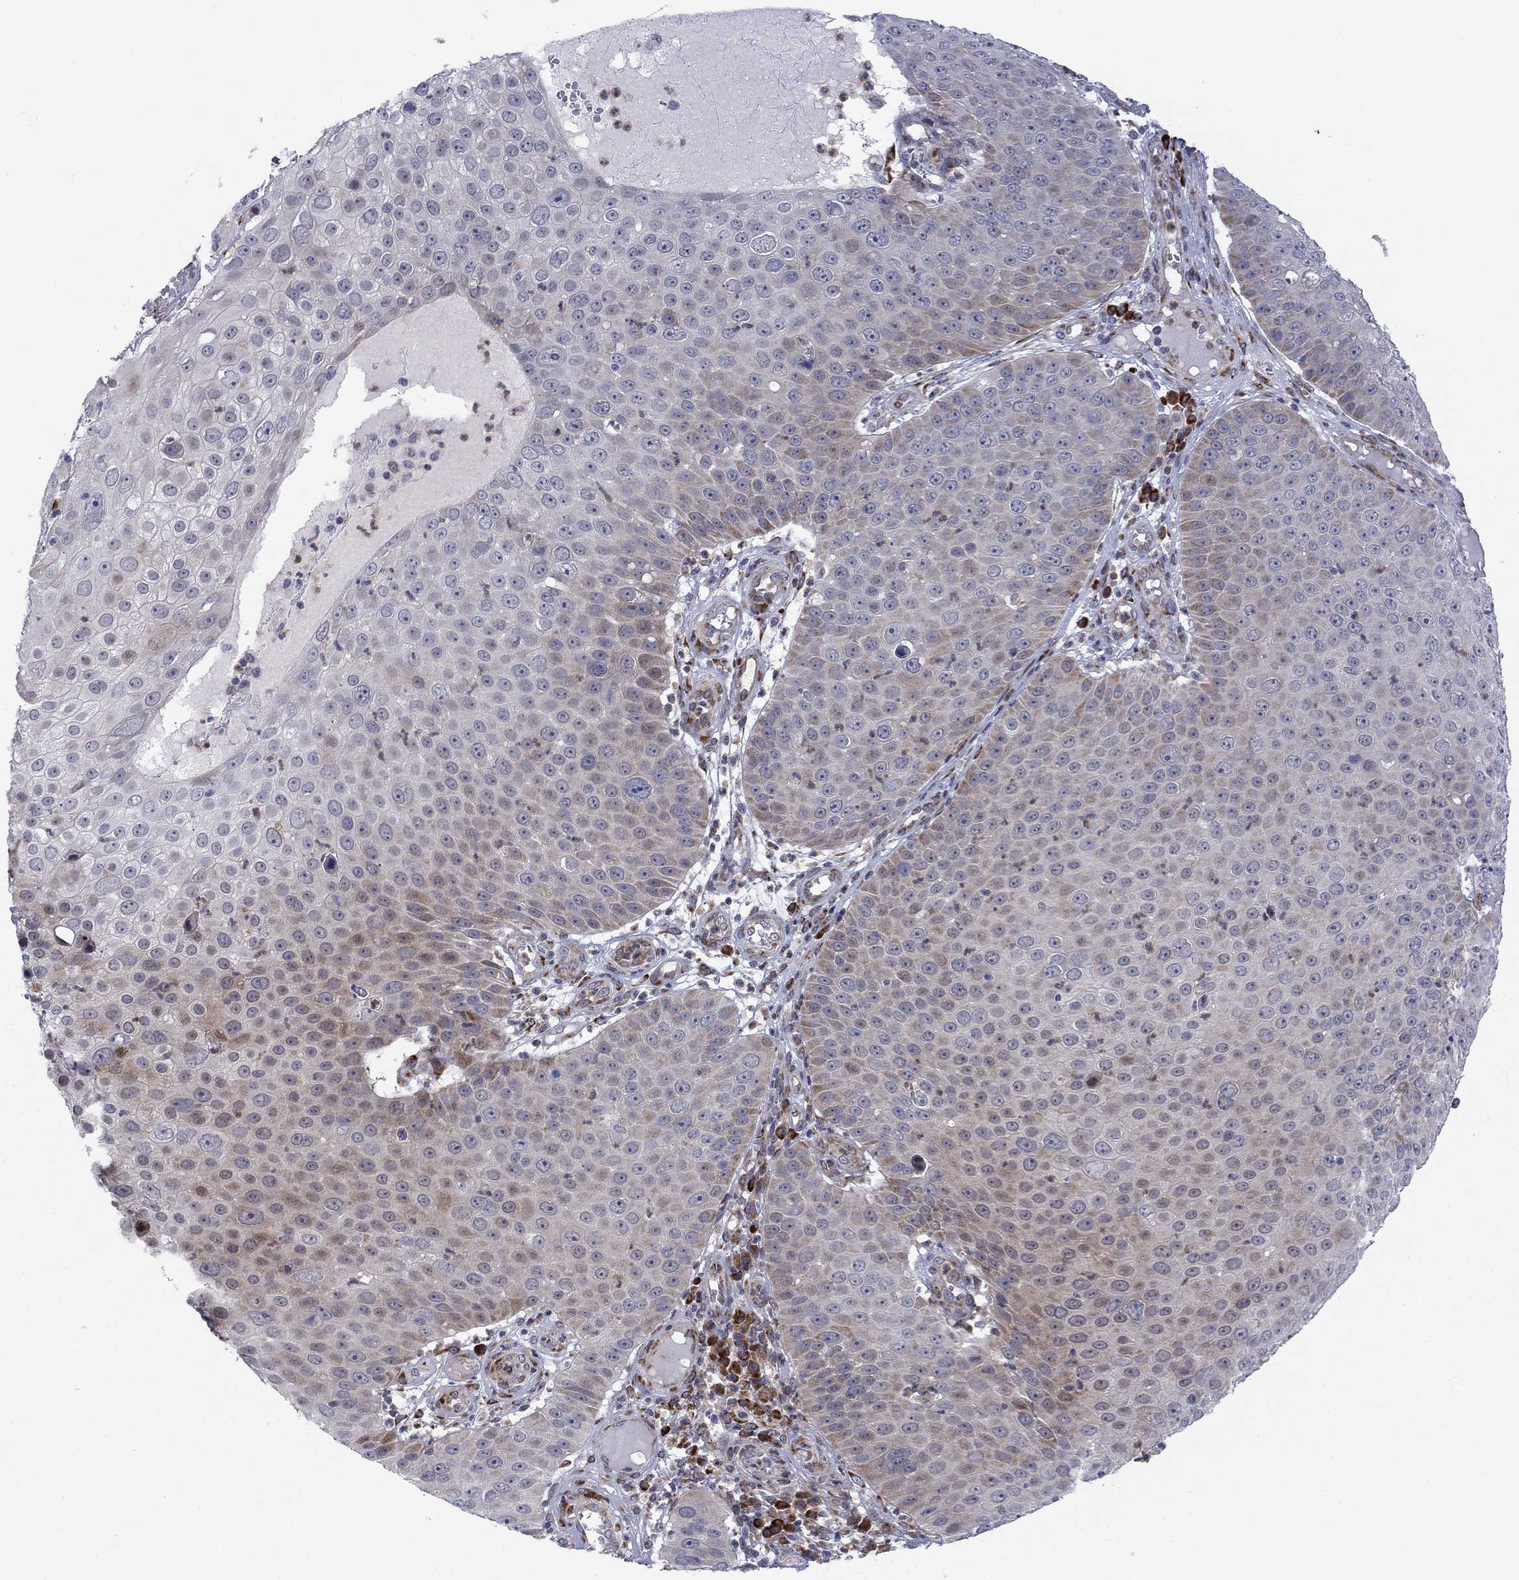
{"staining": {"intensity": "weak", "quantity": "<25%", "location": "cytoplasmic/membranous"}, "tissue": "skin cancer", "cell_type": "Tumor cells", "image_type": "cancer", "snomed": [{"axis": "morphology", "description": "Squamous cell carcinoma, NOS"}, {"axis": "topography", "description": "Skin"}], "caption": "Image shows no significant protein staining in tumor cells of skin cancer.", "gene": "TTC21B", "patient": {"sex": "male", "age": 71}}